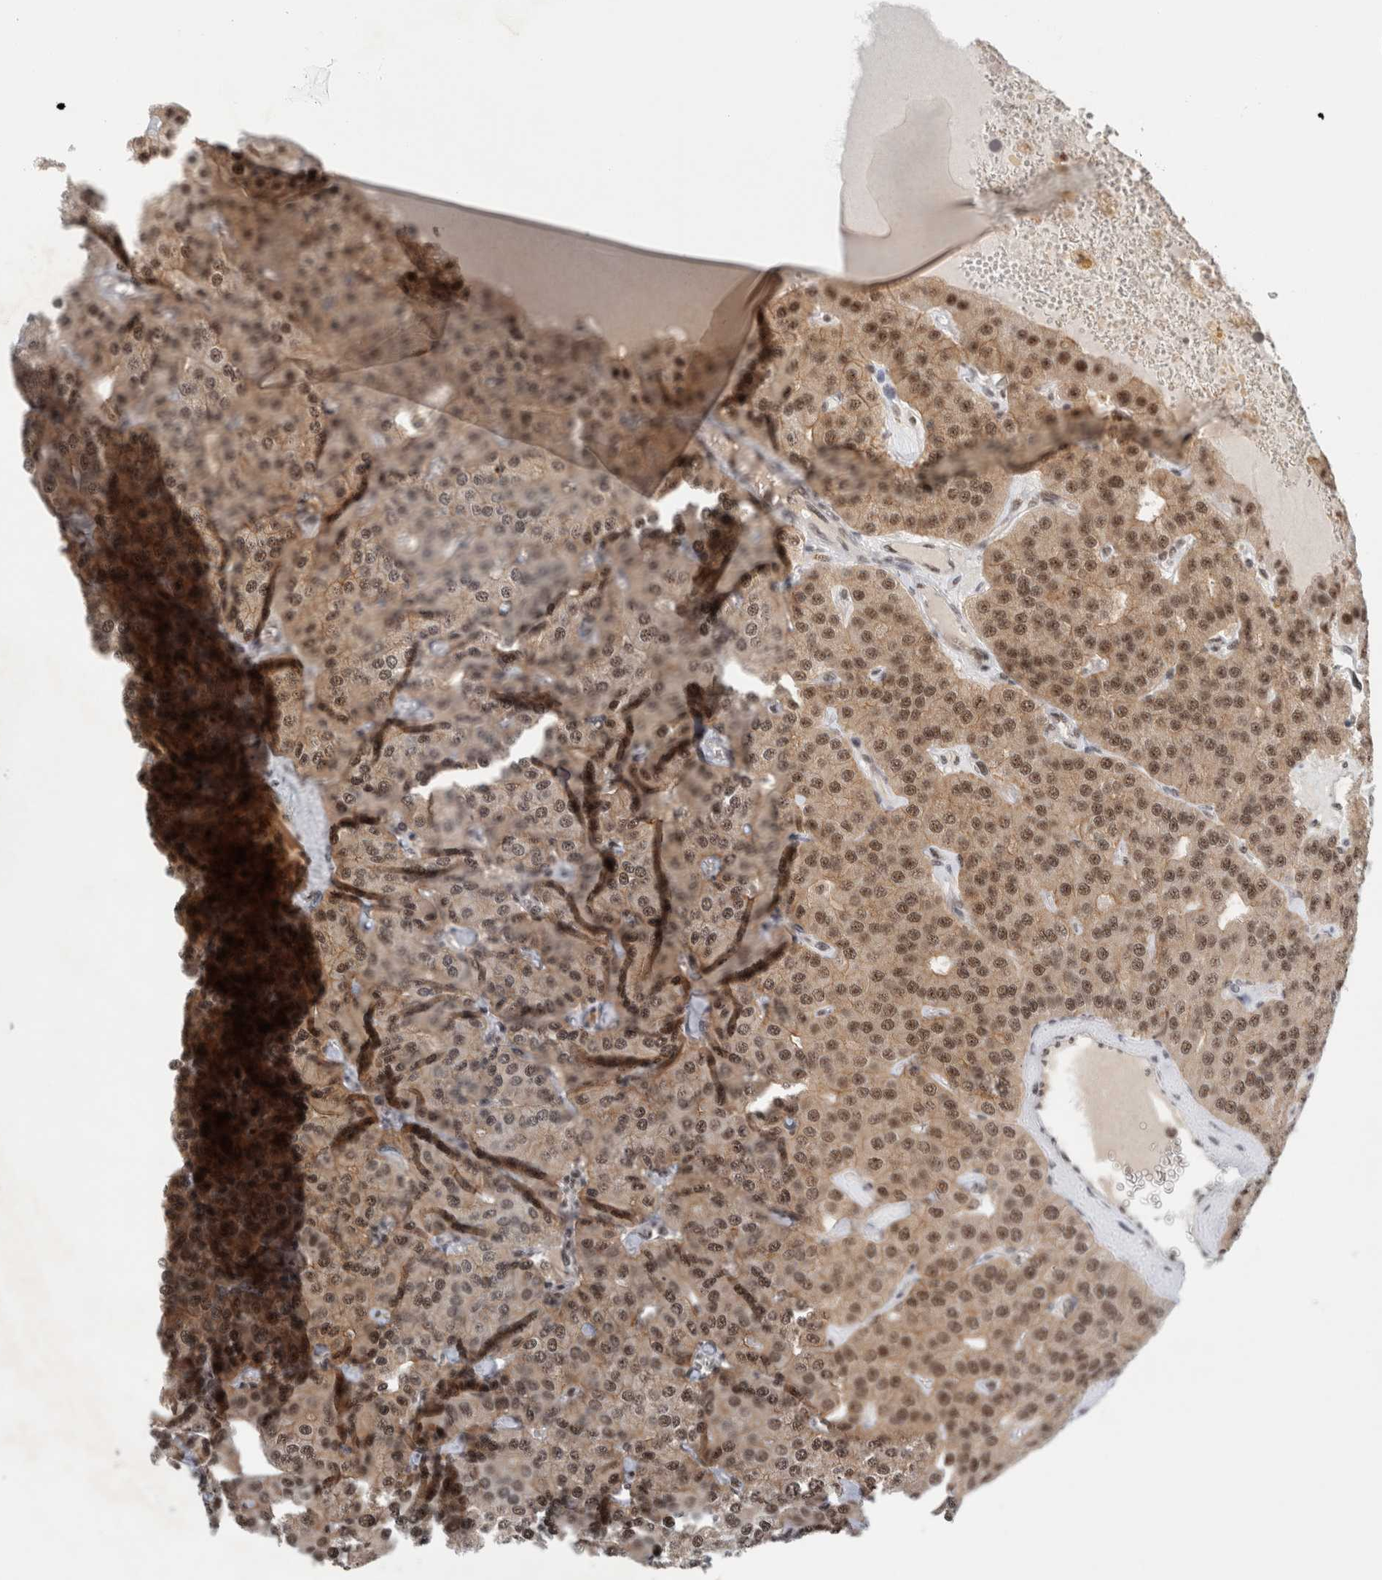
{"staining": {"intensity": "moderate", "quantity": "25%-75%", "location": "cytoplasmic/membranous,nuclear"}, "tissue": "parathyroid gland", "cell_type": "Glandular cells", "image_type": "normal", "snomed": [{"axis": "morphology", "description": "Normal tissue, NOS"}, {"axis": "morphology", "description": "Adenoma, NOS"}, {"axis": "topography", "description": "Parathyroid gland"}], "caption": "About 25%-75% of glandular cells in unremarkable parathyroid gland exhibit moderate cytoplasmic/membranous,nuclear protein positivity as visualized by brown immunohistochemical staining.", "gene": "NCAPG2", "patient": {"sex": "female", "age": 86}}